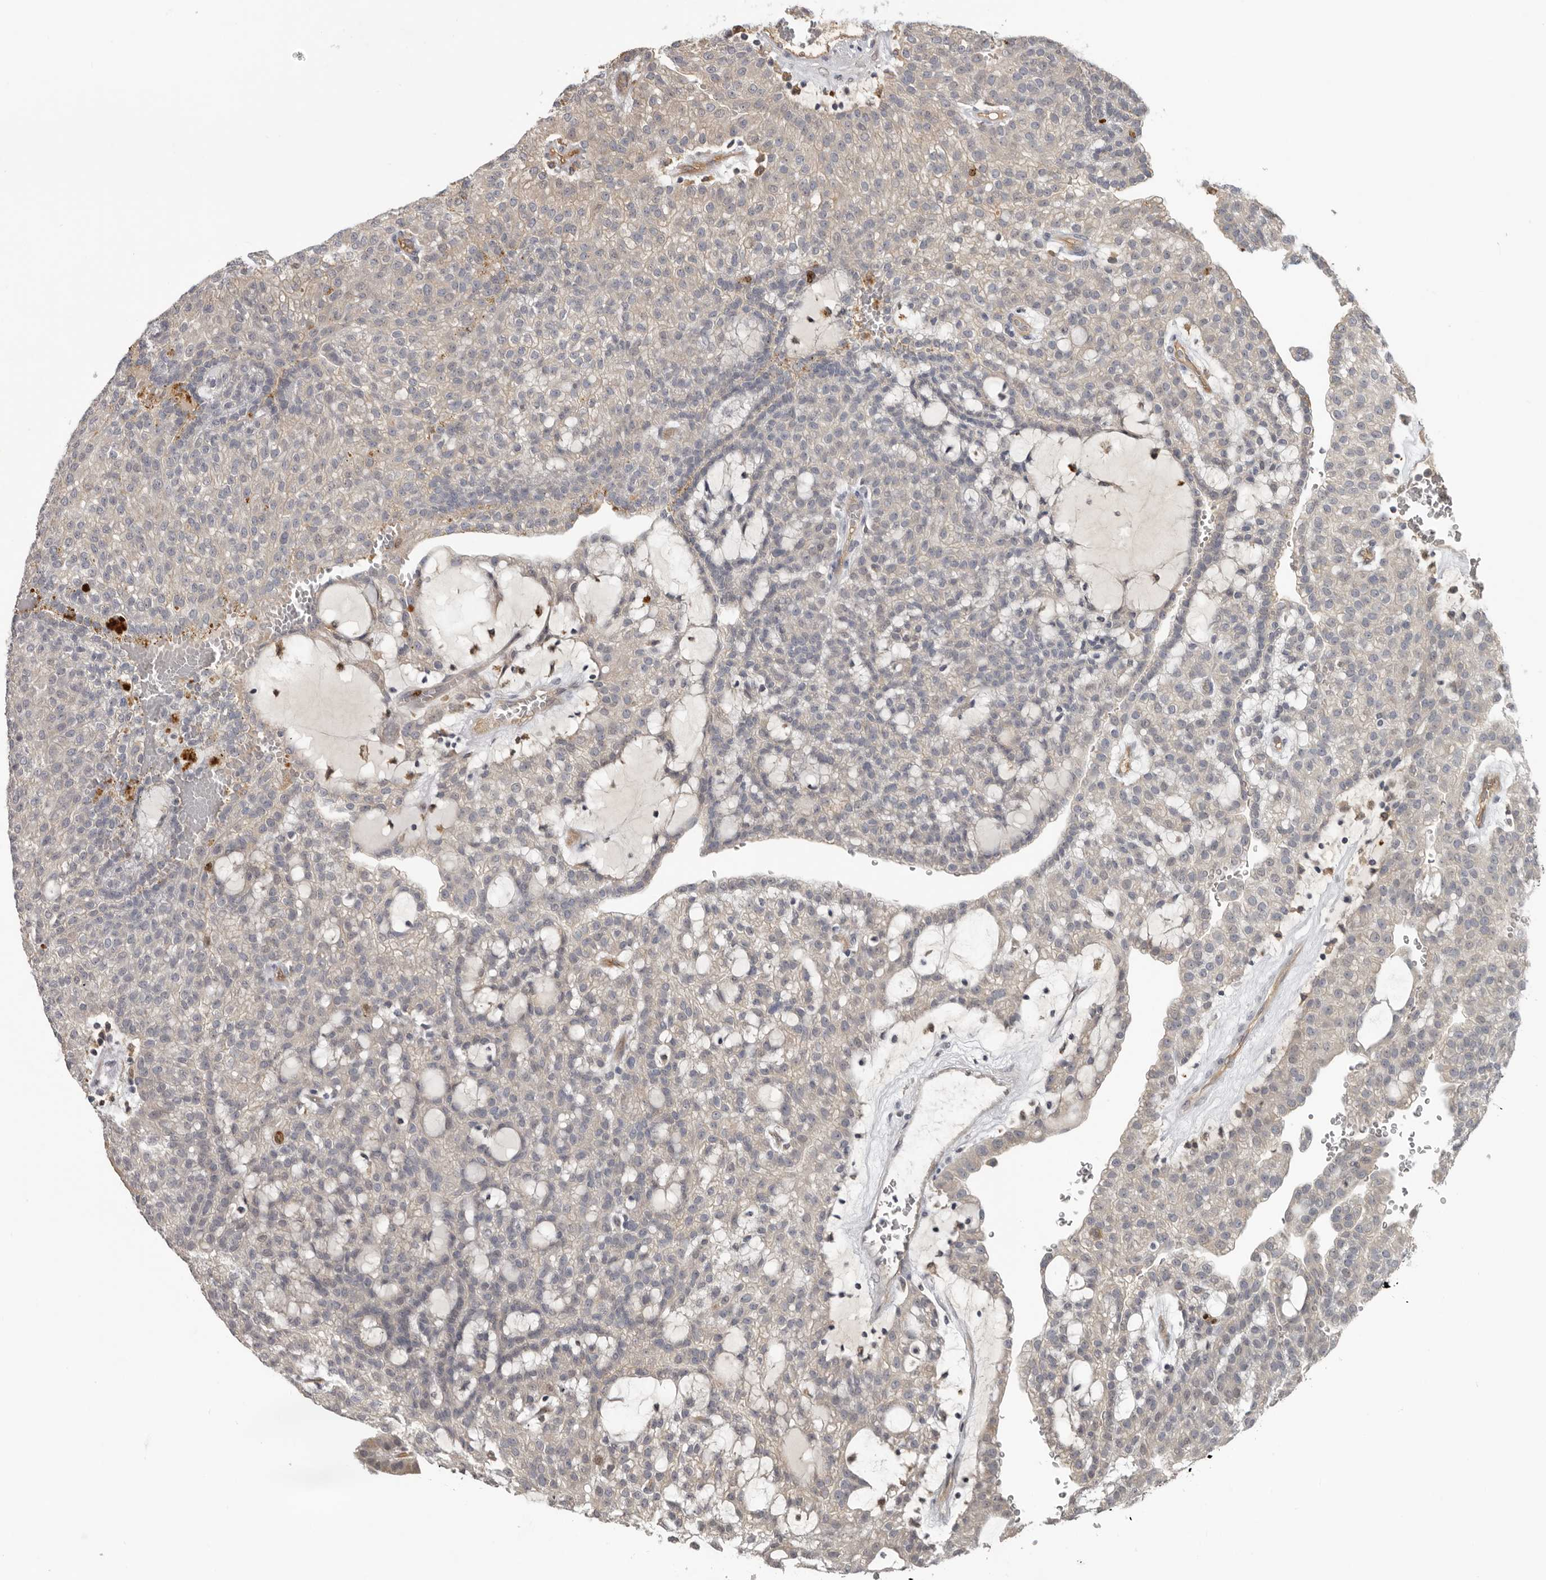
{"staining": {"intensity": "negative", "quantity": "none", "location": "none"}, "tissue": "renal cancer", "cell_type": "Tumor cells", "image_type": "cancer", "snomed": [{"axis": "morphology", "description": "Adenocarcinoma, NOS"}, {"axis": "topography", "description": "Kidney"}], "caption": "IHC of adenocarcinoma (renal) exhibits no expression in tumor cells.", "gene": "CDCA8", "patient": {"sex": "male", "age": 63}}